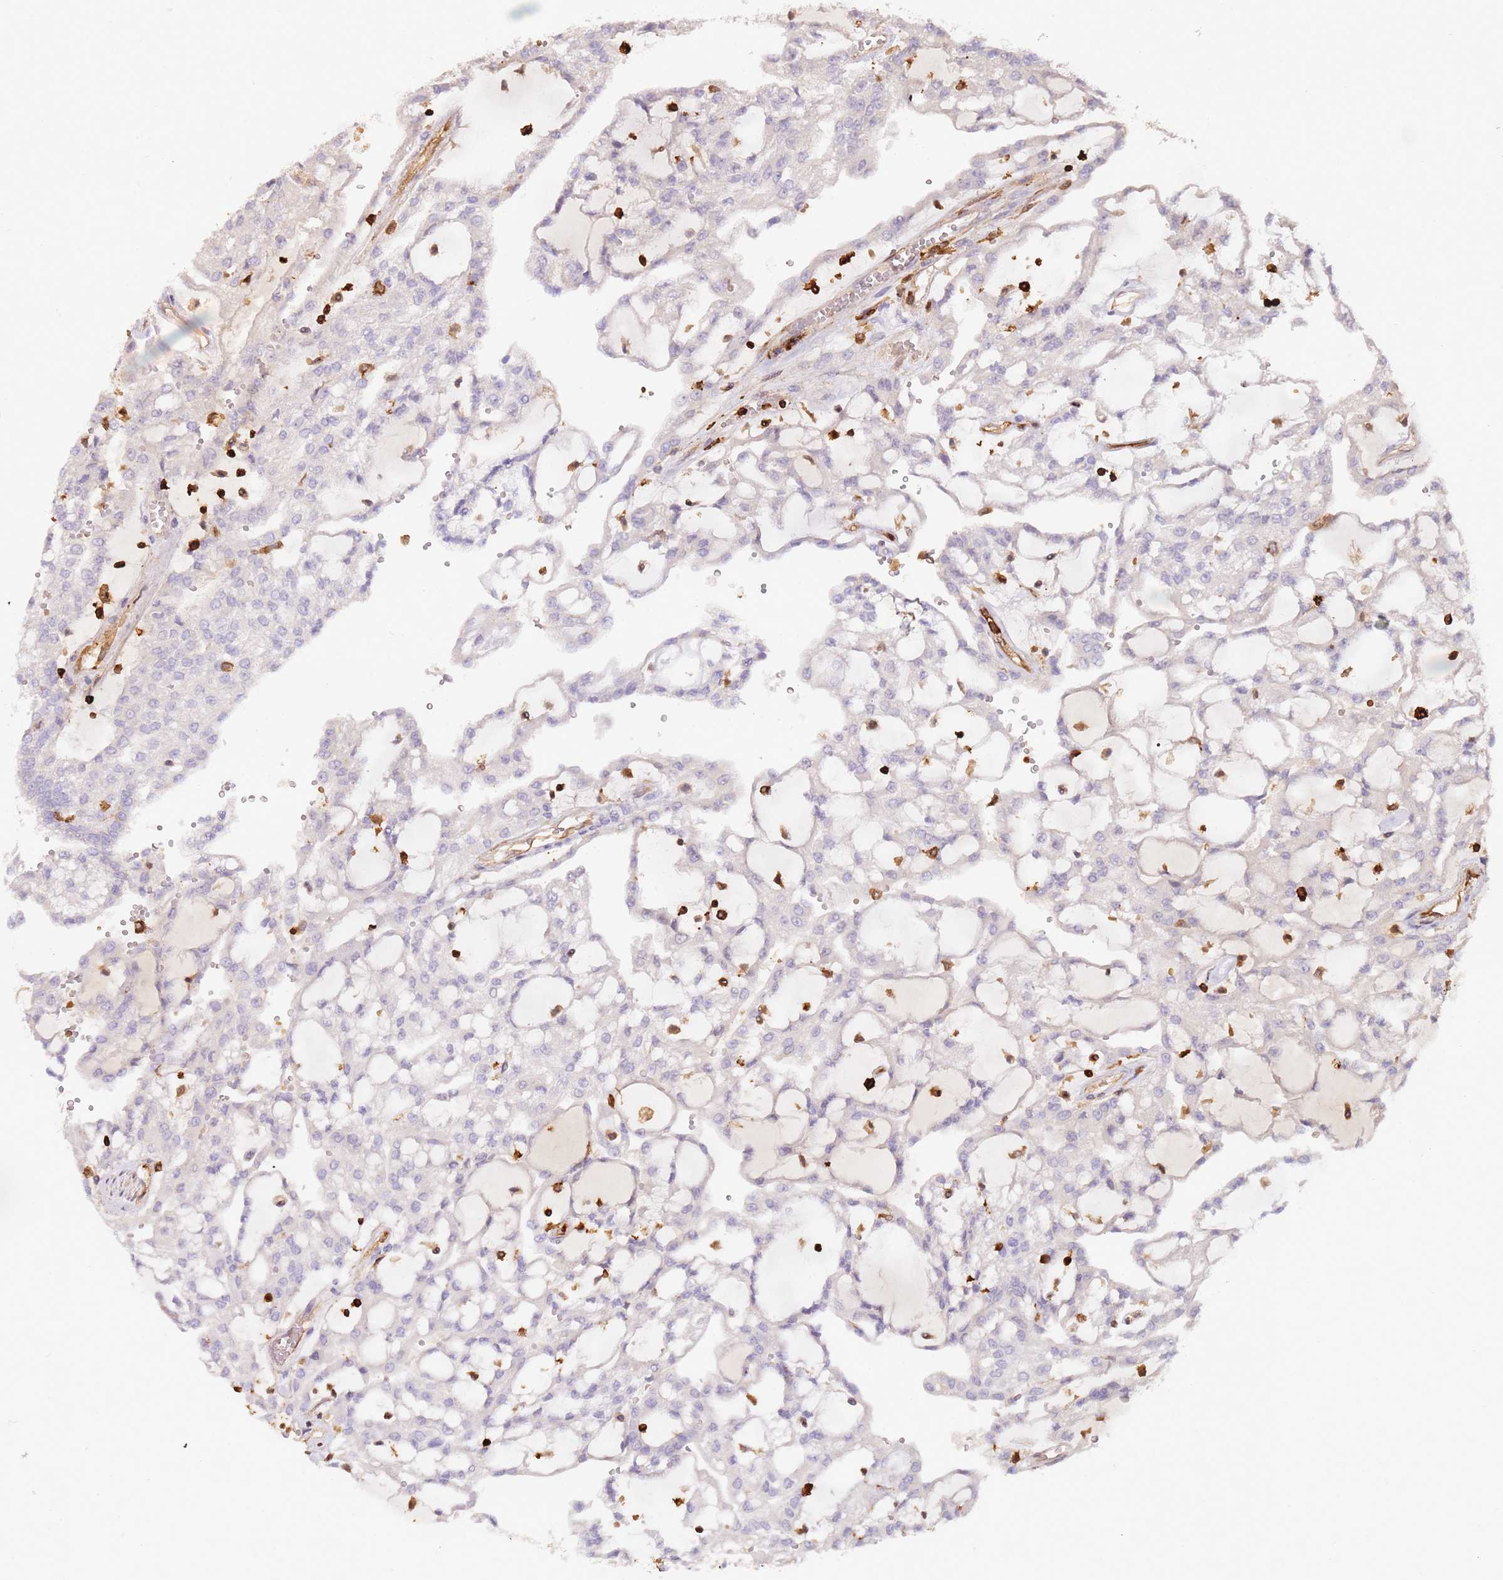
{"staining": {"intensity": "negative", "quantity": "none", "location": "none"}, "tissue": "renal cancer", "cell_type": "Tumor cells", "image_type": "cancer", "snomed": [{"axis": "morphology", "description": "Adenocarcinoma, NOS"}, {"axis": "topography", "description": "Kidney"}], "caption": "Image shows no significant protein staining in tumor cells of renal adenocarcinoma.", "gene": "OR6P1", "patient": {"sex": "male", "age": 63}}